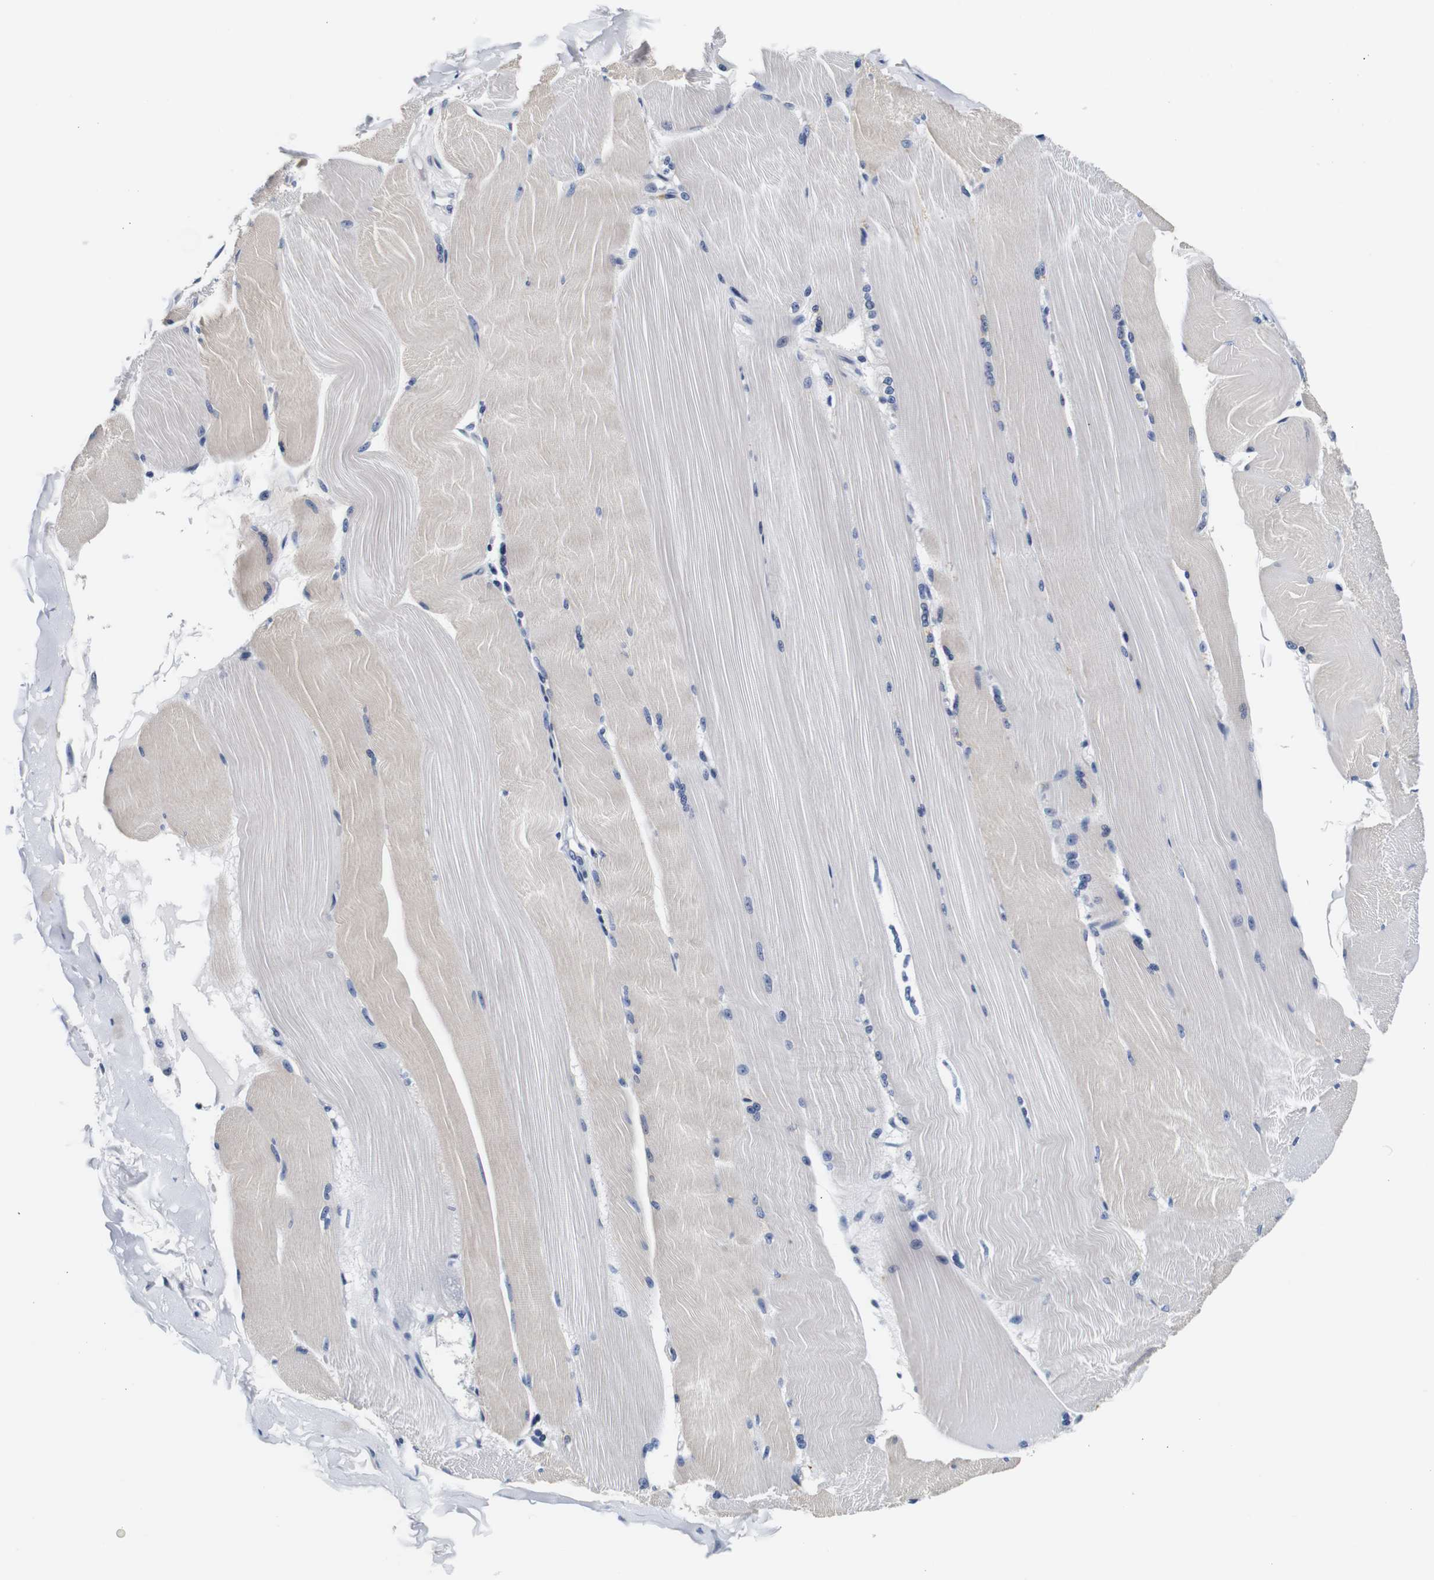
{"staining": {"intensity": "negative", "quantity": "none", "location": "none"}, "tissue": "skeletal muscle", "cell_type": "Myocytes", "image_type": "normal", "snomed": [{"axis": "morphology", "description": "Normal tissue, NOS"}, {"axis": "topography", "description": "Skin"}, {"axis": "topography", "description": "Skeletal muscle"}], "caption": "Myocytes show no significant expression in normal skeletal muscle.", "gene": "GP1BA", "patient": {"sex": "male", "age": 83}}